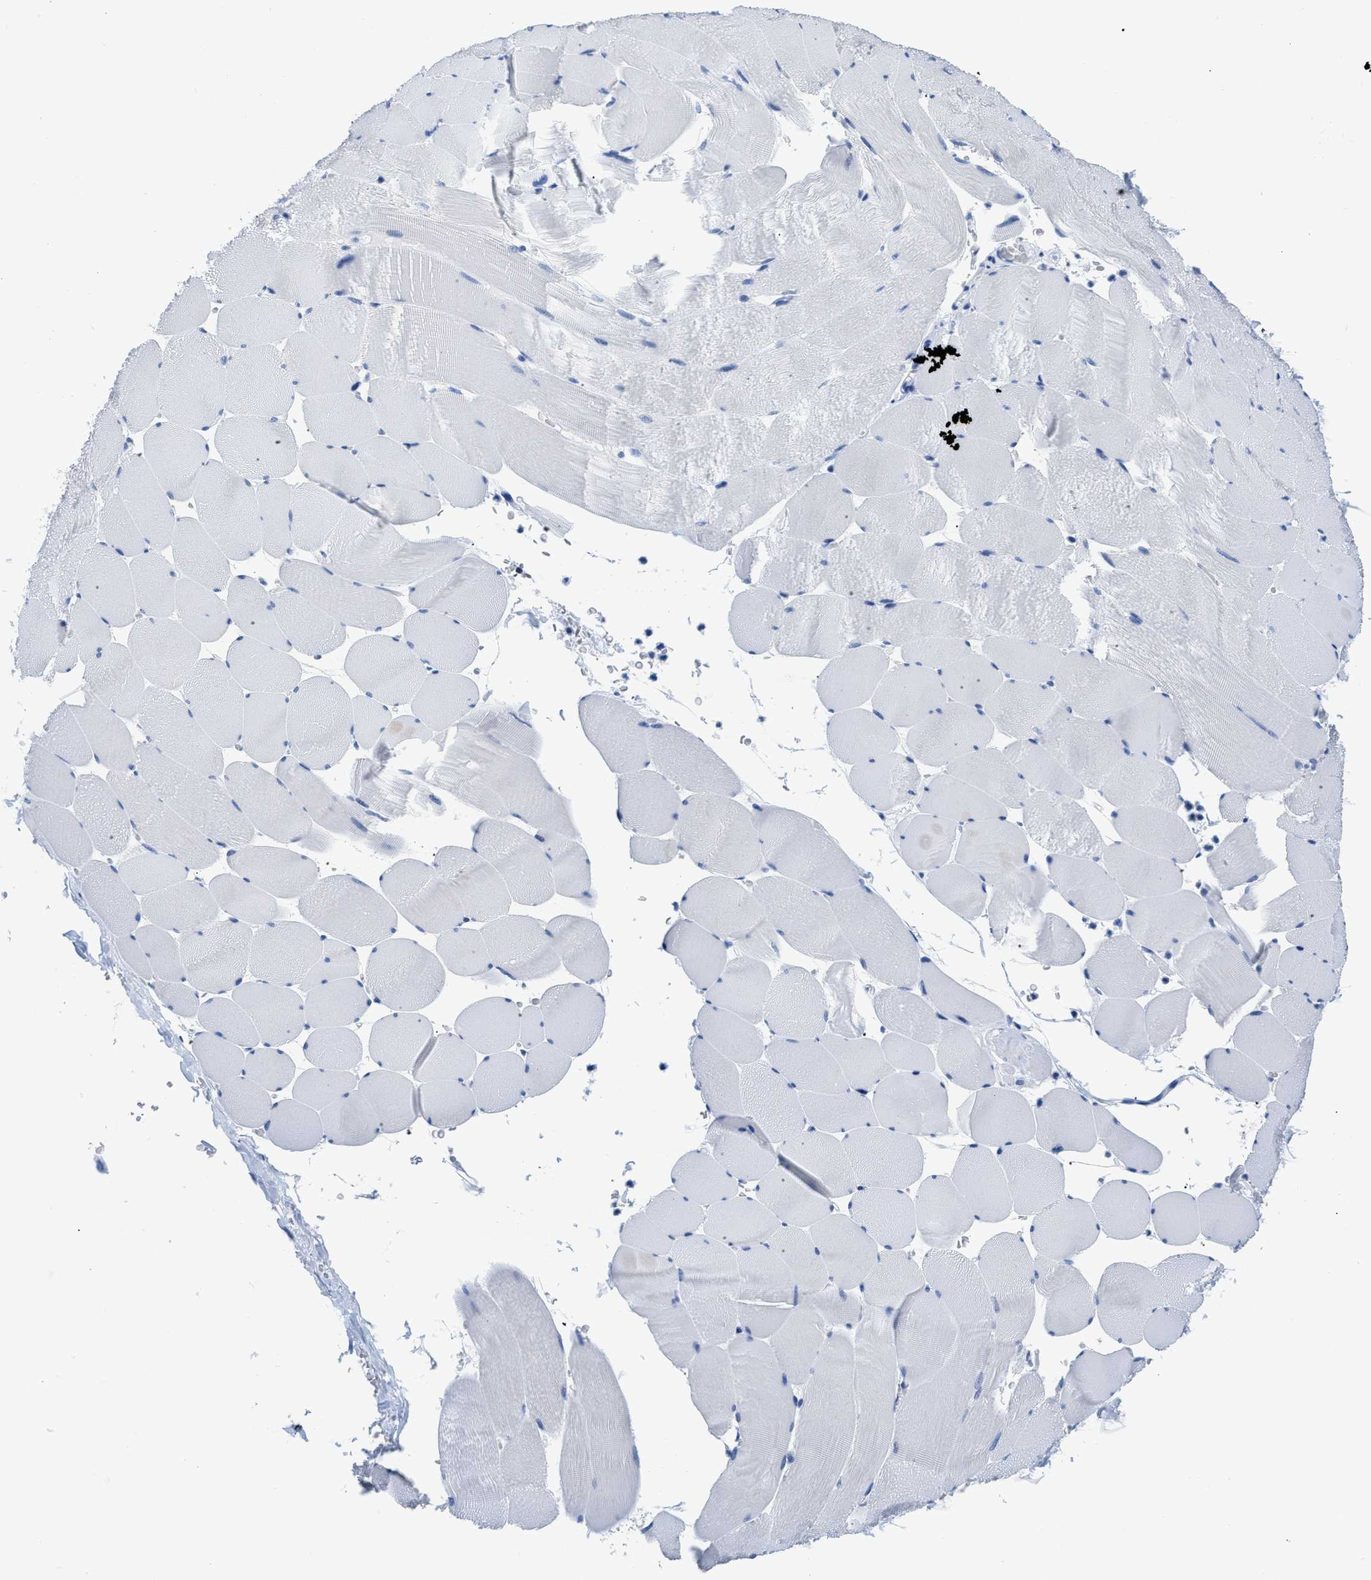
{"staining": {"intensity": "negative", "quantity": "none", "location": "none"}, "tissue": "skeletal muscle", "cell_type": "Myocytes", "image_type": "normal", "snomed": [{"axis": "morphology", "description": "Normal tissue, NOS"}, {"axis": "topography", "description": "Skeletal muscle"}], "caption": "The immunohistochemistry (IHC) micrograph has no significant staining in myocytes of skeletal muscle. The staining was performed using DAB to visualize the protein expression in brown, while the nuclei were stained in blue with hematoxylin (Magnification: 20x).", "gene": "NFATC2", "patient": {"sex": "male", "age": 62}}